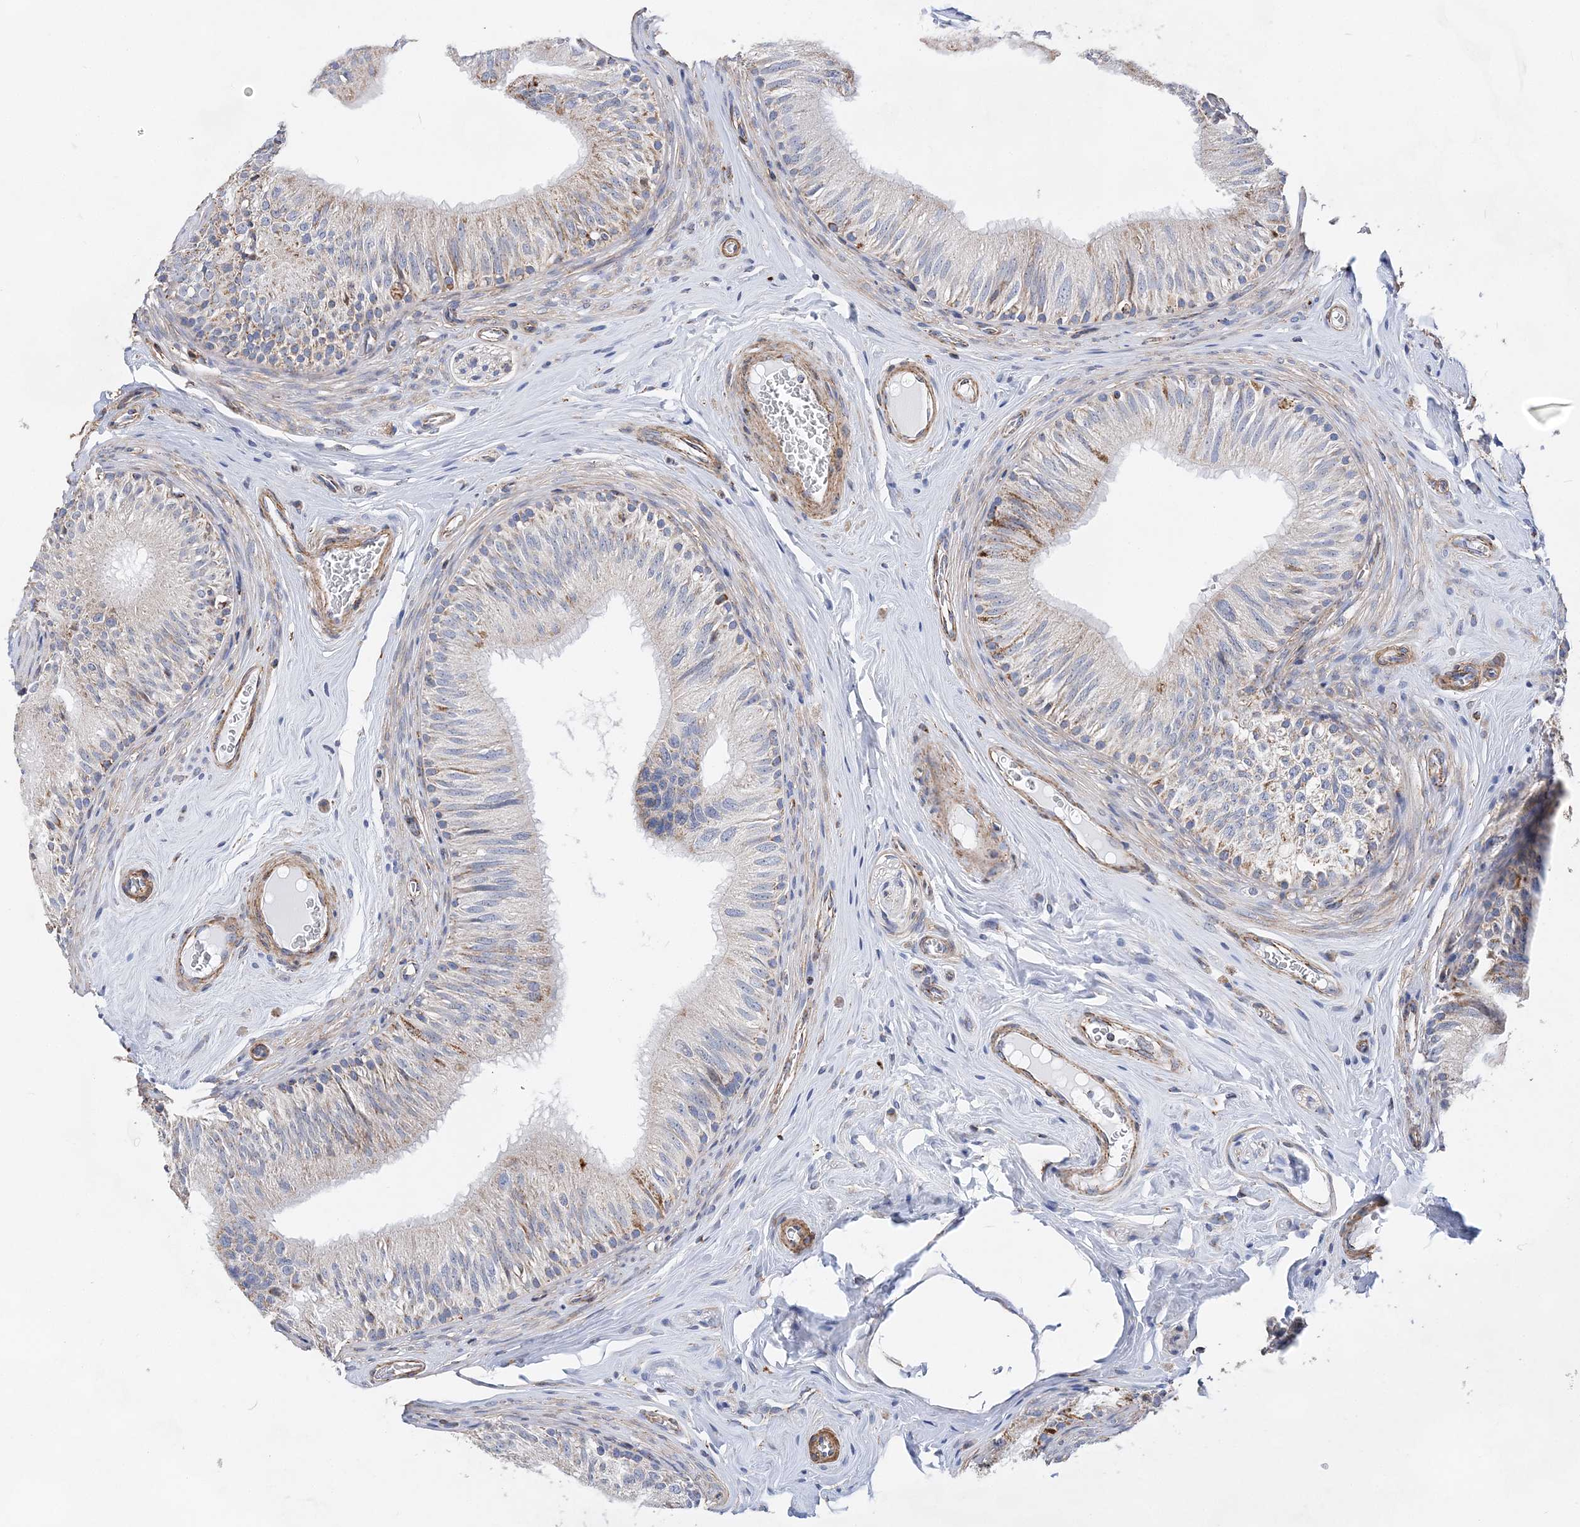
{"staining": {"intensity": "moderate", "quantity": "<25%", "location": "cytoplasmic/membranous"}, "tissue": "epididymis", "cell_type": "Glandular cells", "image_type": "normal", "snomed": [{"axis": "morphology", "description": "Normal tissue, NOS"}, {"axis": "topography", "description": "Epididymis"}], "caption": "Protein analysis of normal epididymis reveals moderate cytoplasmic/membranous expression in about <25% of glandular cells. (IHC, brightfield microscopy, high magnification).", "gene": "ACOT9", "patient": {"sex": "male", "age": 46}}